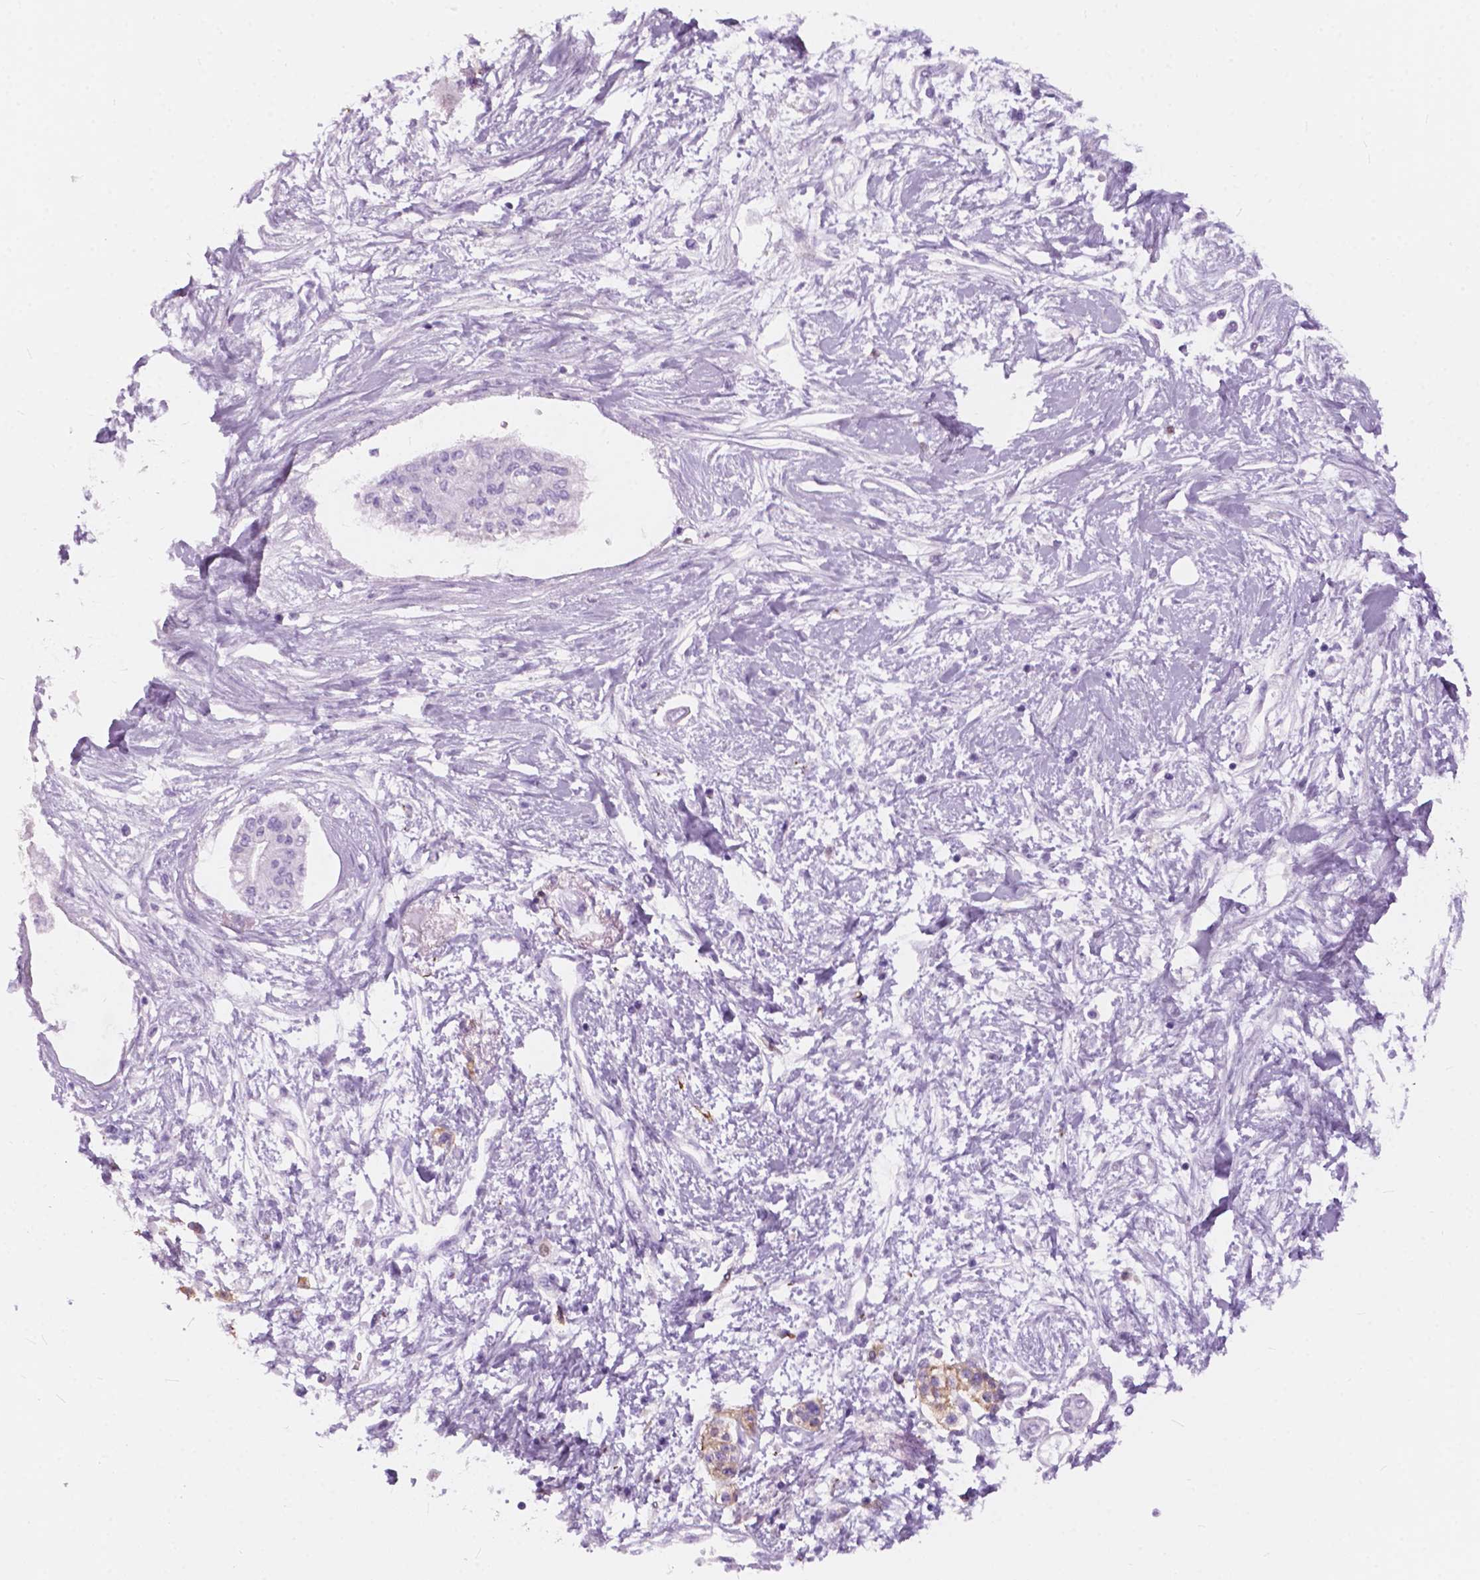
{"staining": {"intensity": "negative", "quantity": "none", "location": "none"}, "tissue": "pancreatic cancer", "cell_type": "Tumor cells", "image_type": "cancer", "snomed": [{"axis": "morphology", "description": "Adenocarcinoma, NOS"}, {"axis": "topography", "description": "Pancreas"}], "caption": "DAB immunohistochemical staining of human pancreatic cancer exhibits no significant staining in tumor cells.", "gene": "FXYD2", "patient": {"sex": "female", "age": 77}}